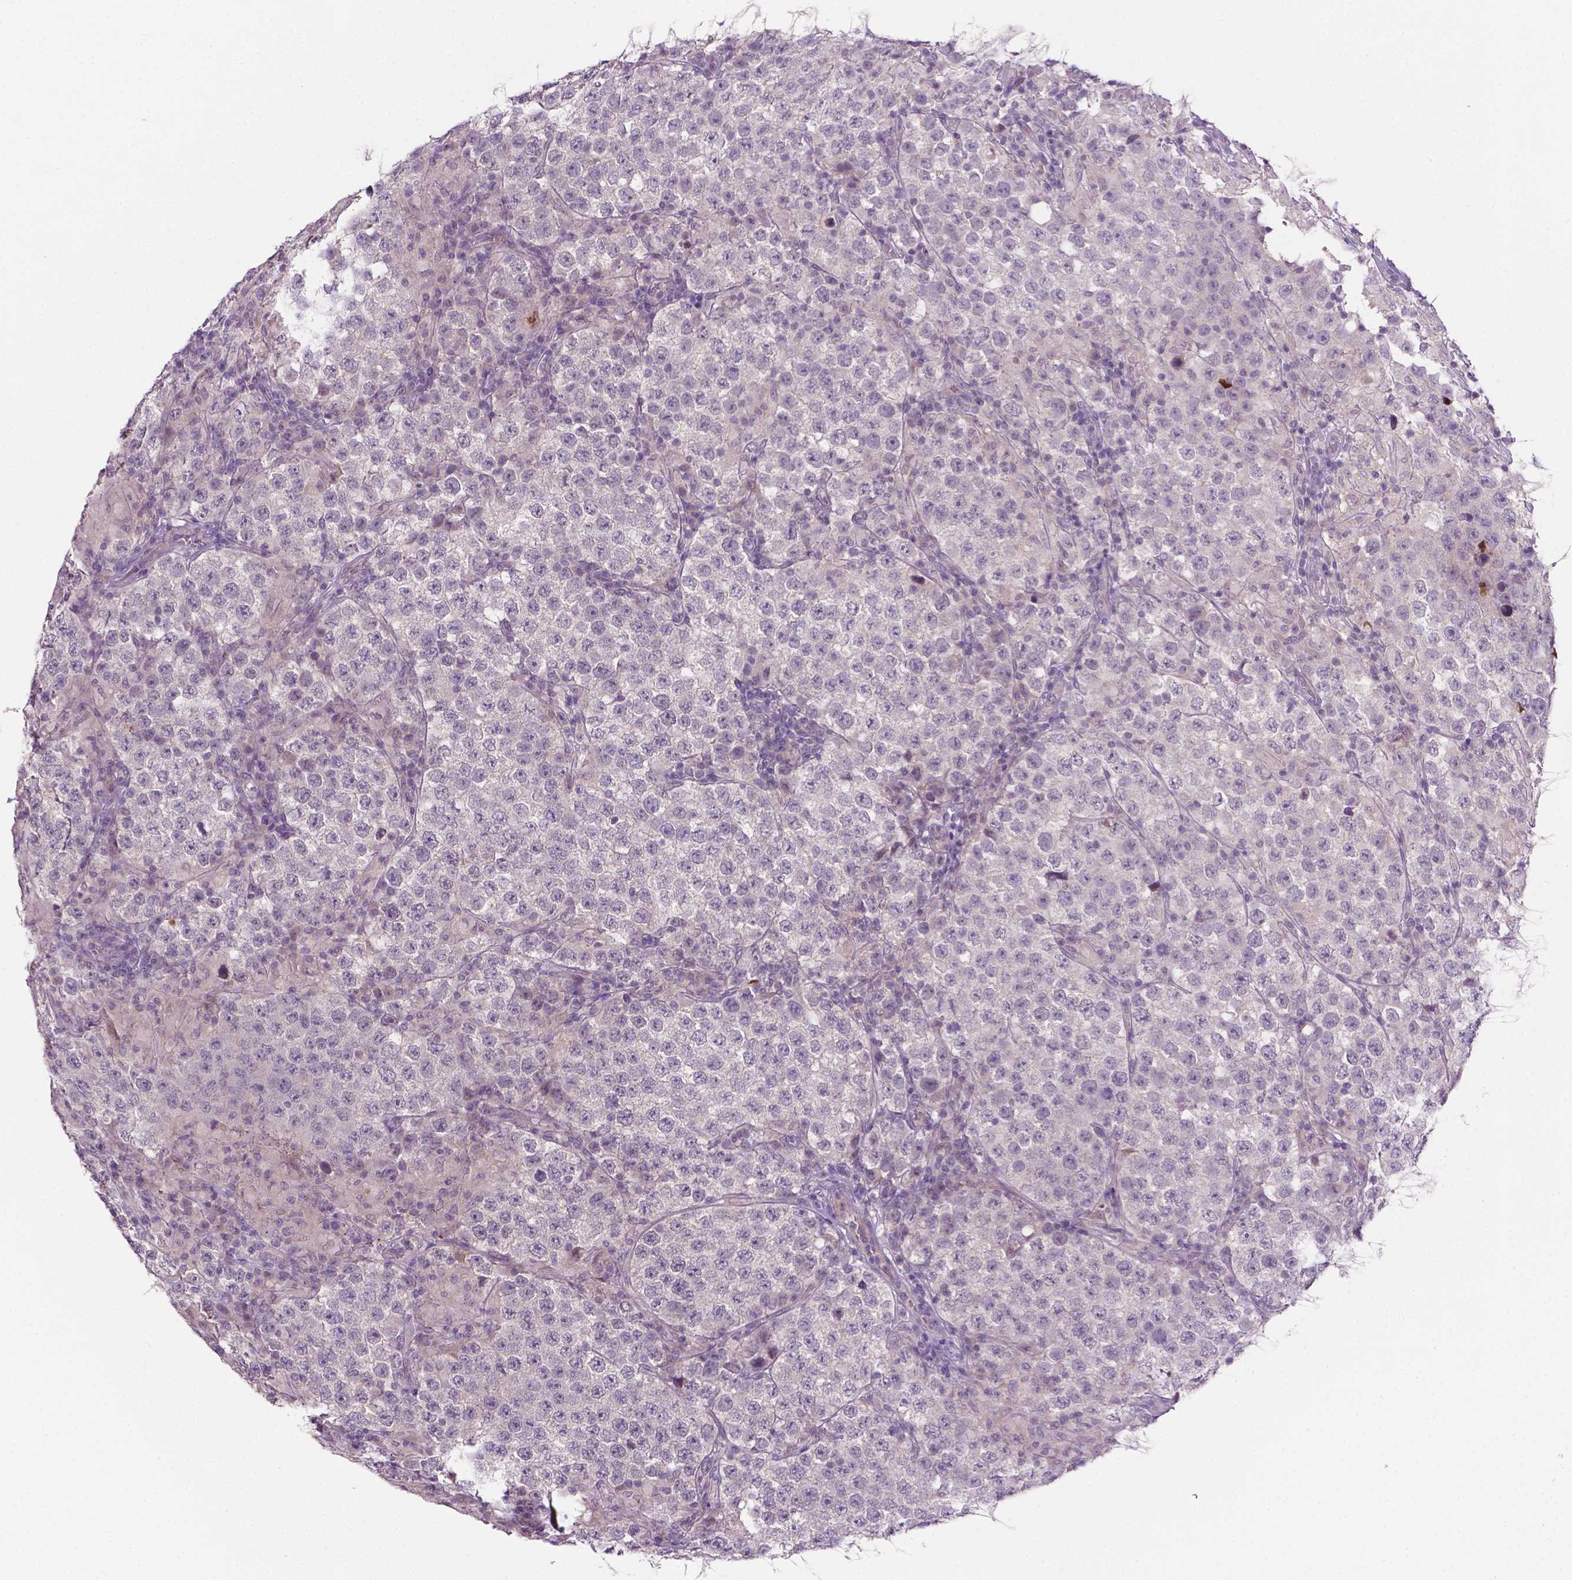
{"staining": {"intensity": "negative", "quantity": "none", "location": "none"}, "tissue": "testis cancer", "cell_type": "Tumor cells", "image_type": "cancer", "snomed": [{"axis": "morphology", "description": "Seminoma, NOS"}, {"axis": "morphology", "description": "Carcinoma, Embryonal, NOS"}, {"axis": "topography", "description": "Testis"}], "caption": "High magnification brightfield microscopy of testis seminoma stained with DAB (3,3'-diaminobenzidine) (brown) and counterstained with hematoxylin (blue): tumor cells show no significant expression.", "gene": "FBLN1", "patient": {"sex": "male", "age": 41}}